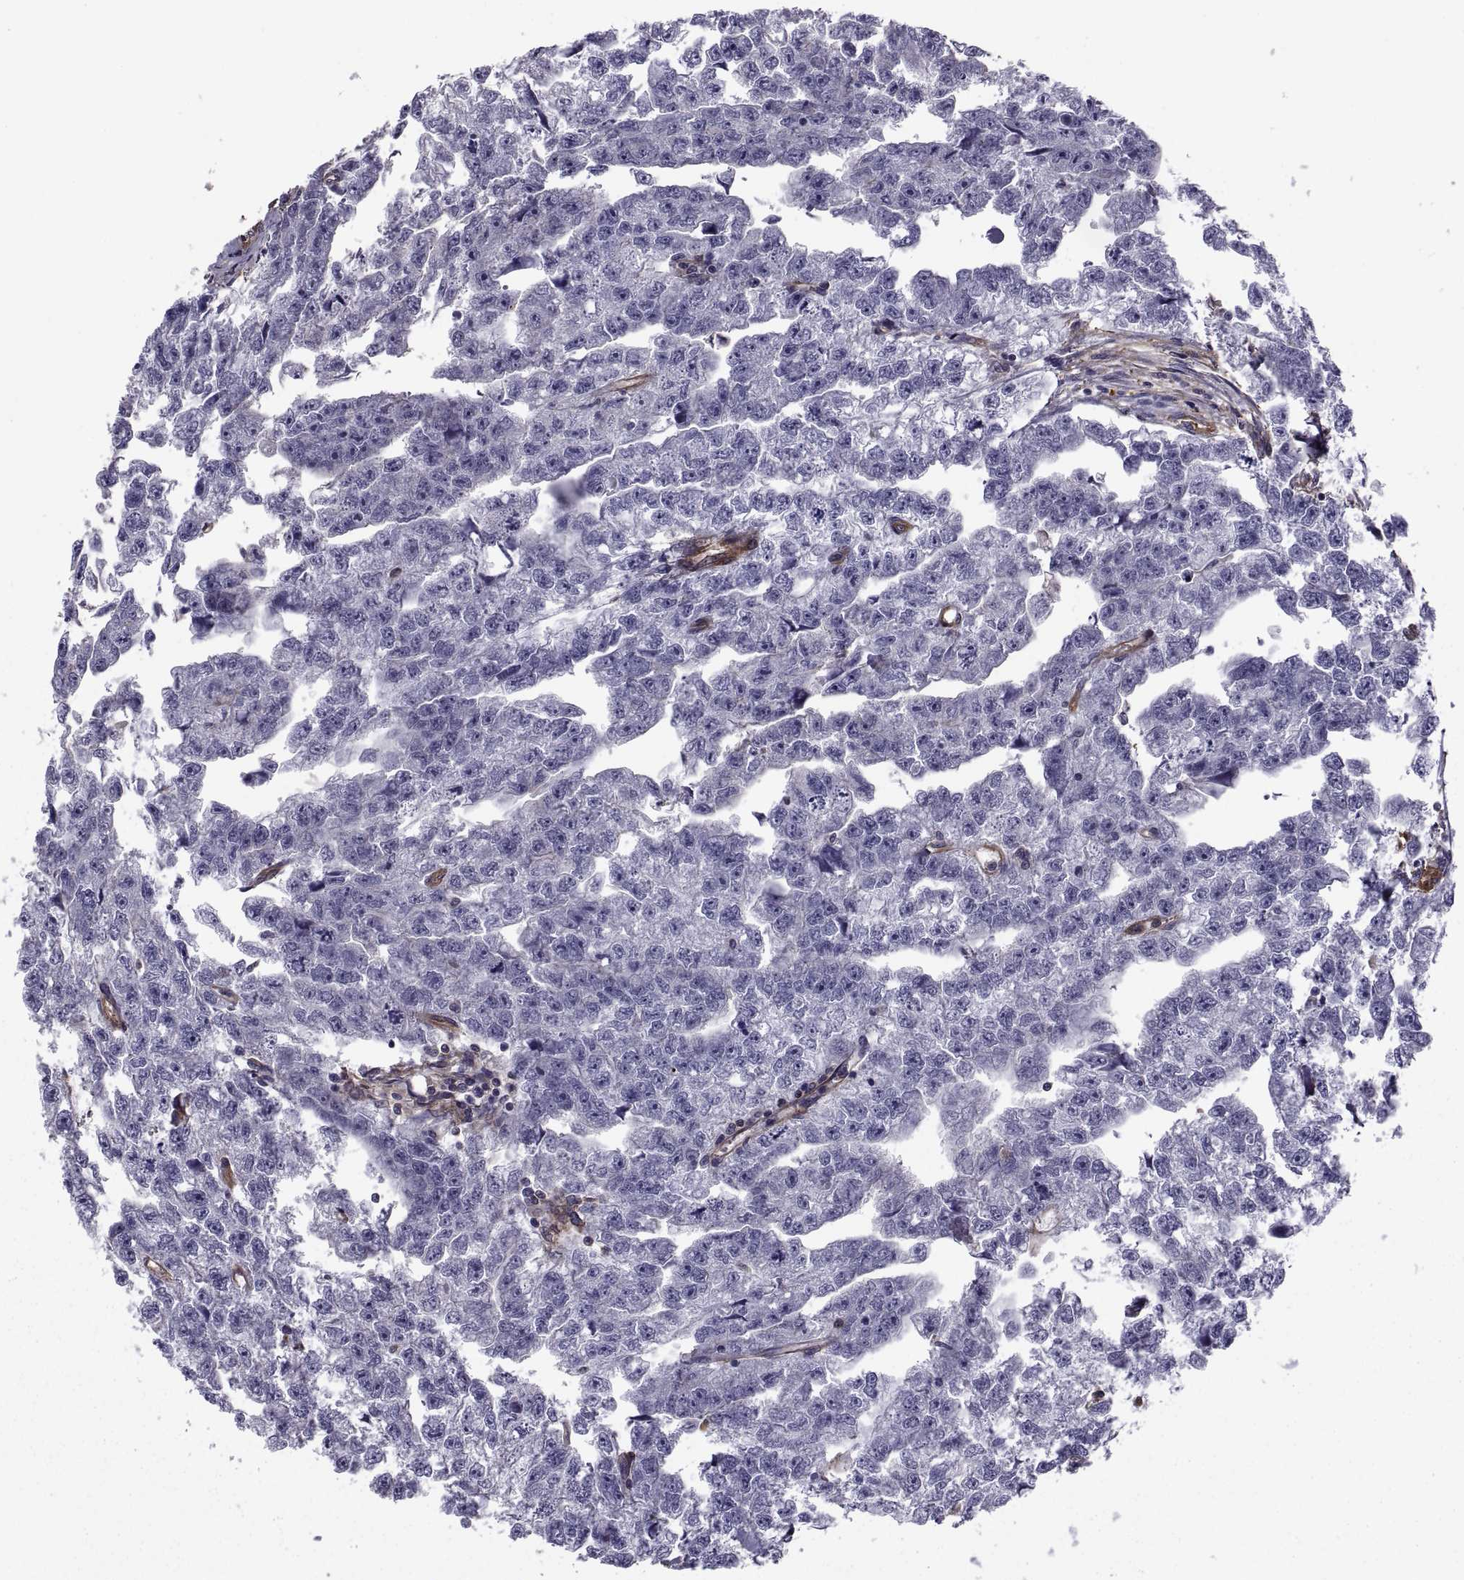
{"staining": {"intensity": "negative", "quantity": "none", "location": "none"}, "tissue": "testis cancer", "cell_type": "Tumor cells", "image_type": "cancer", "snomed": [{"axis": "morphology", "description": "Carcinoma, Embryonal, NOS"}, {"axis": "morphology", "description": "Teratoma, malignant, NOS"}, {"axis": "topography", "description": "Testis"}], "caption": "Immunohistochemistry histopathology image of human testis cancer stained for a protein (brown), which shows no expression in tumor cells.", "gene": "MYH9", "patient": {"sex": "male", "age": 44}}